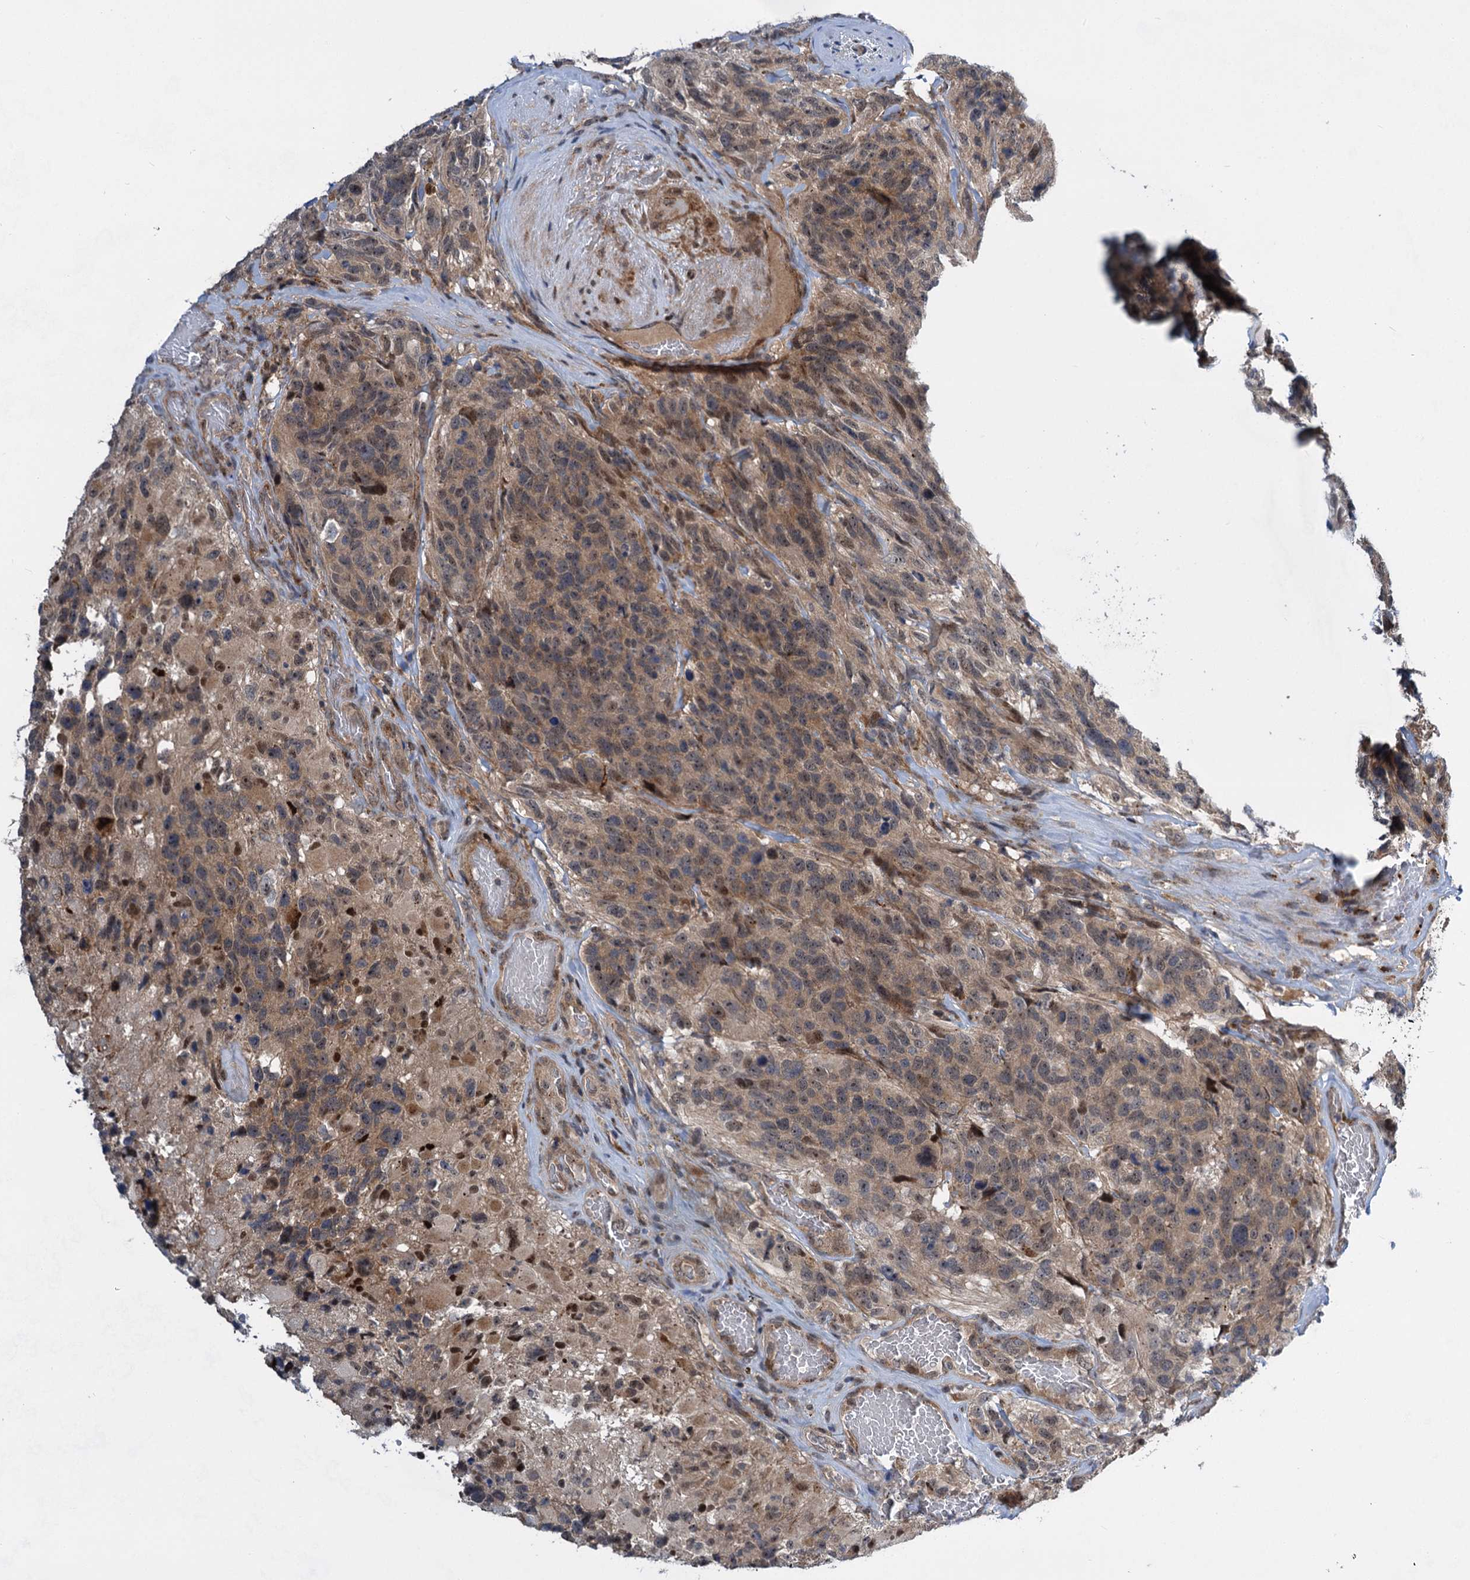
{"staining": {"intensity": "weak", "quantity": ">75%", "location": "cytoplasmic/membranous"}, "tissue": "glioma", "cell_type": "Tumor cells", "image_type": "cancer", "snomed": [{"axis": "morphology", "description": "Glioma, malignant, High grade"}, {"axis": "topography", "description": "Brain"}], "caption": "This is an image of immunohistochemistry (IHC) staining of glioma, which shows weak positivity in the cytoplasmic/membranous of tumor cells.", "gene": "GPBP1", "patient": {"sex": "male", "age": 69}}